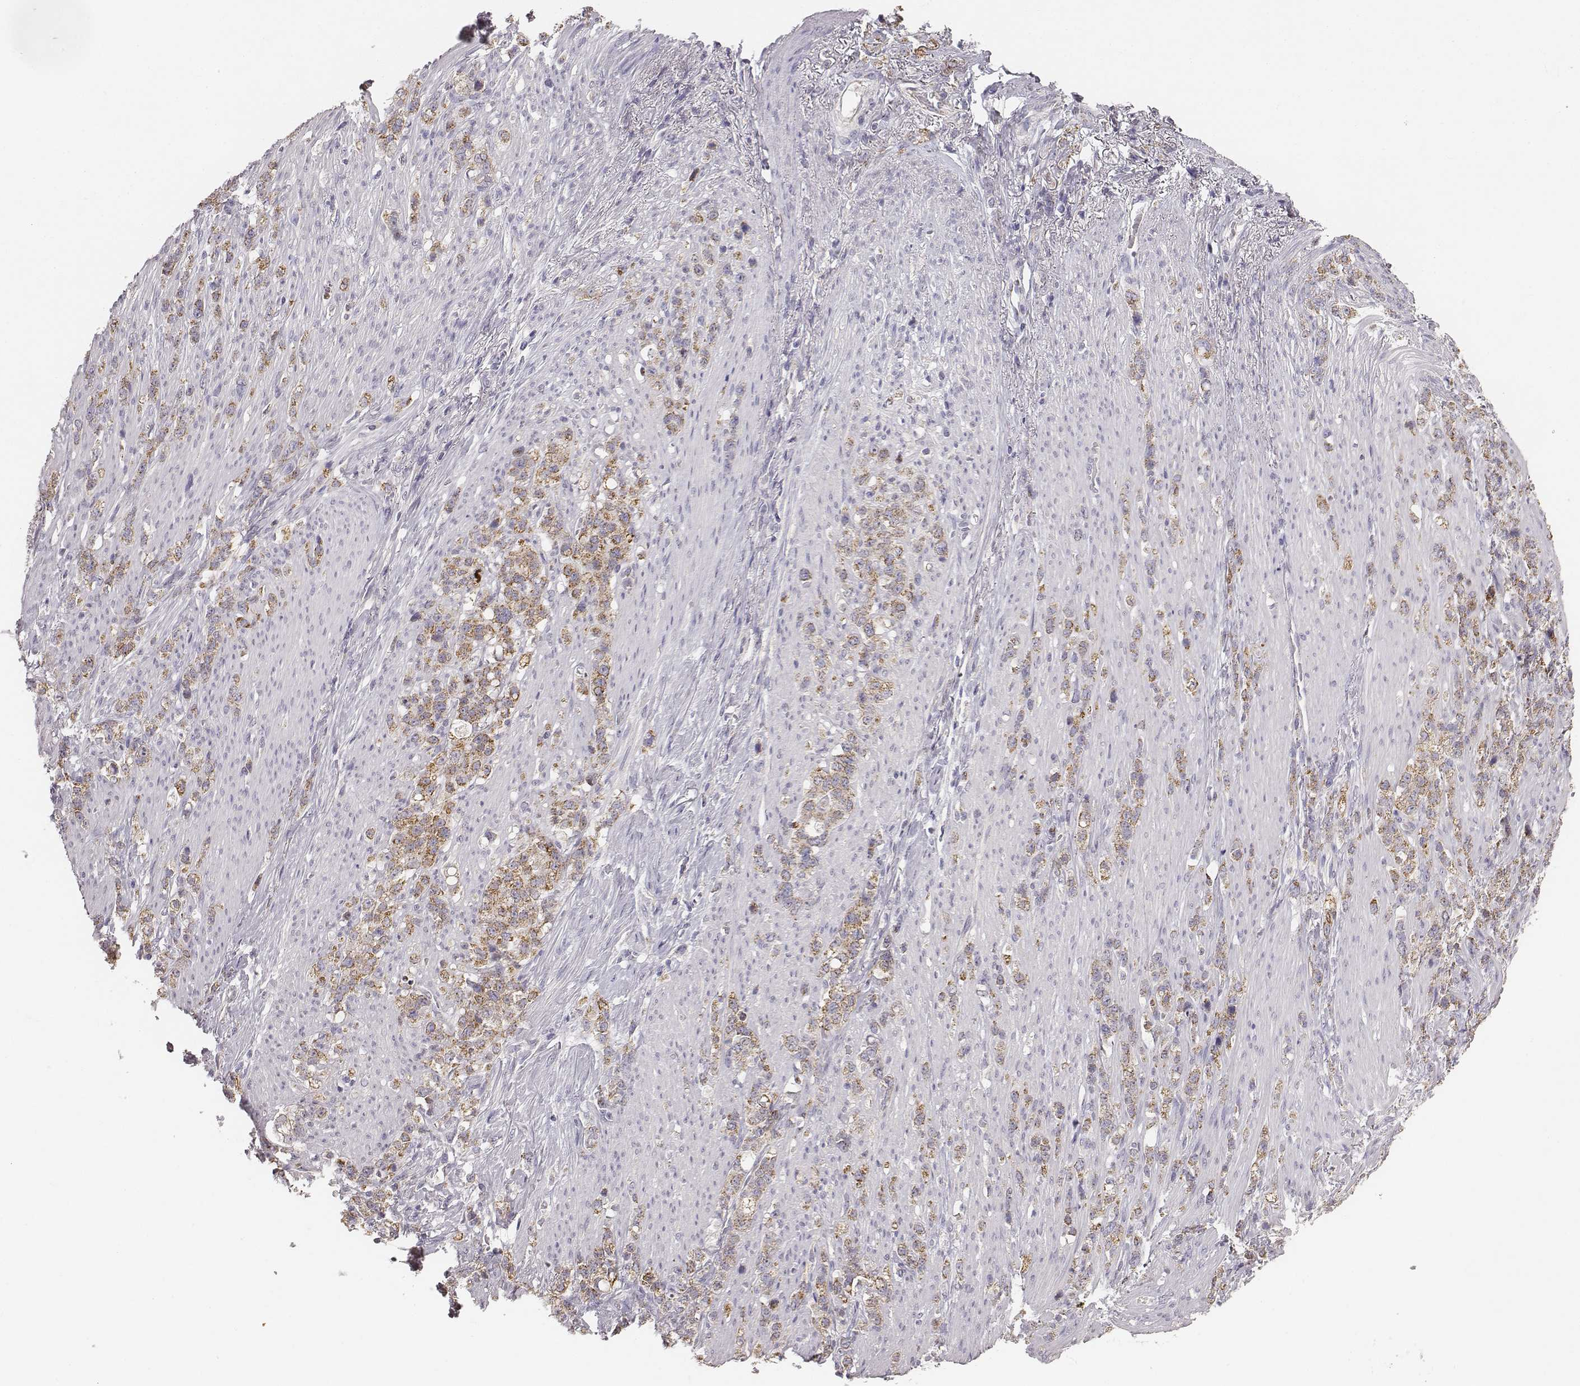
{"staining": {"intensity": "moderate", "quantity": ">75%", "location": "cytoplasmic/membranous"}, "tissue": "stomach cancer", "cell_type": "Tumor cells", "image_type": "cancer", "snomed": [{"axis": "morphology", "description": "Adenocarcinoma, NOS"}, {"axis": "topography", "description": "Stomach, lower"}], "caption": "Immunohistochemistry (IHC) staining of adenocarcinoma (stomach), which demonstrates medium levels of moderate cytoplasmic/membranous expression in about >75% of tumor cells indicating moderate cytoplasmic/membranous protein staining. The staining was performed using DAB (brown) for protein detection and nuclei were counterstained in hematoxylin (blue).", "gene": "ABCD3", "patient": {"sex": "male", "age": 88}}